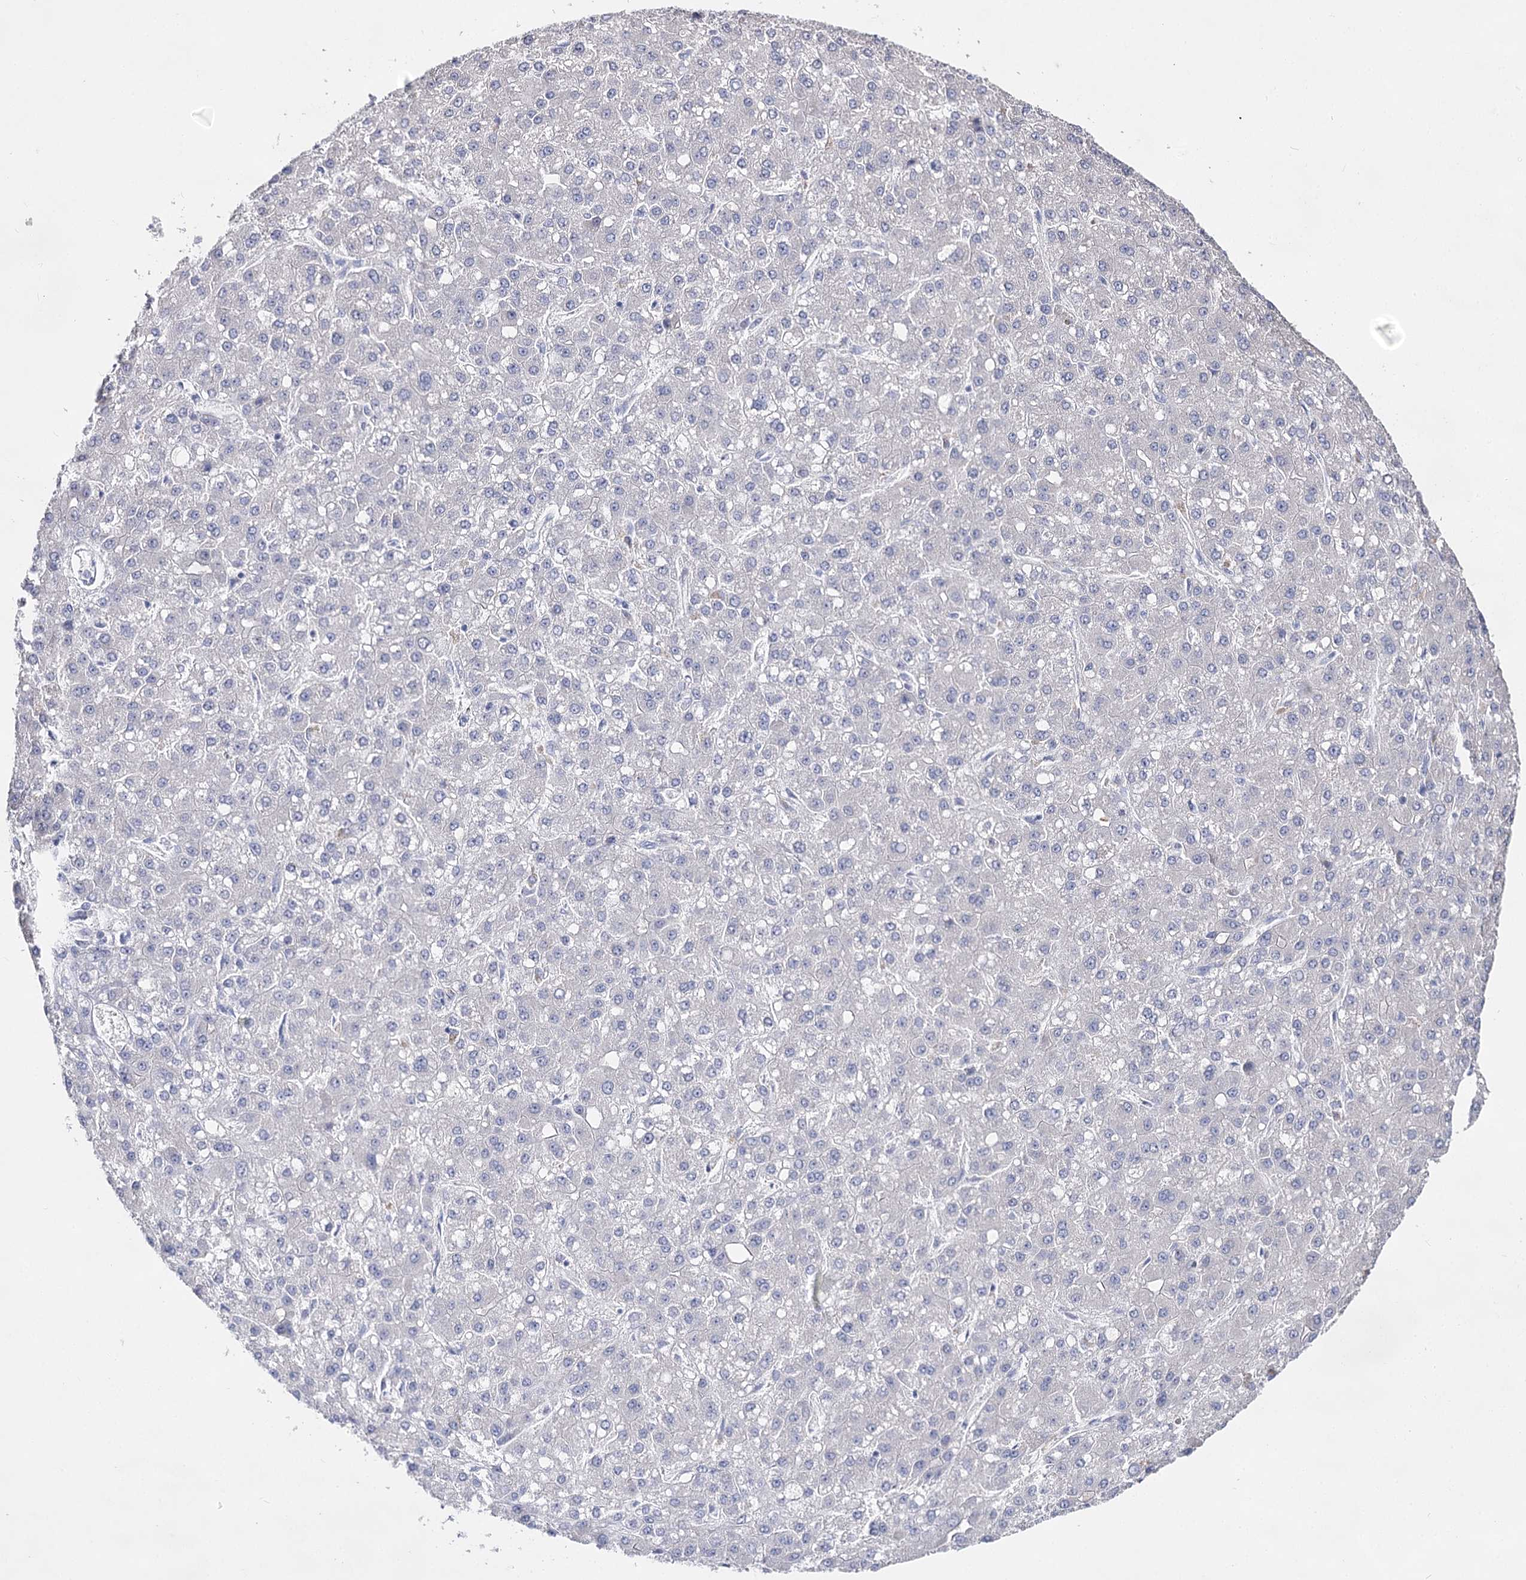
{"staining": {"intensity": "negative", "quantity": "none", "location": "none"}, "tissue": "liver cancer", "cell_type": "Tumor cells", "image_type": "cancer", "snomed": [{"axis": "morphology", "description": "Carcinoma, Hepatocellular, NOS"}, {"axis": "topography", "description": "Liver"}], "caption": "Immunohistochemical staining of liver hepatocellular carcinoma displays no significant positivity in tumor cells.", "gene": "NRAP", "patient": {"sex": "male", "age": 67}}